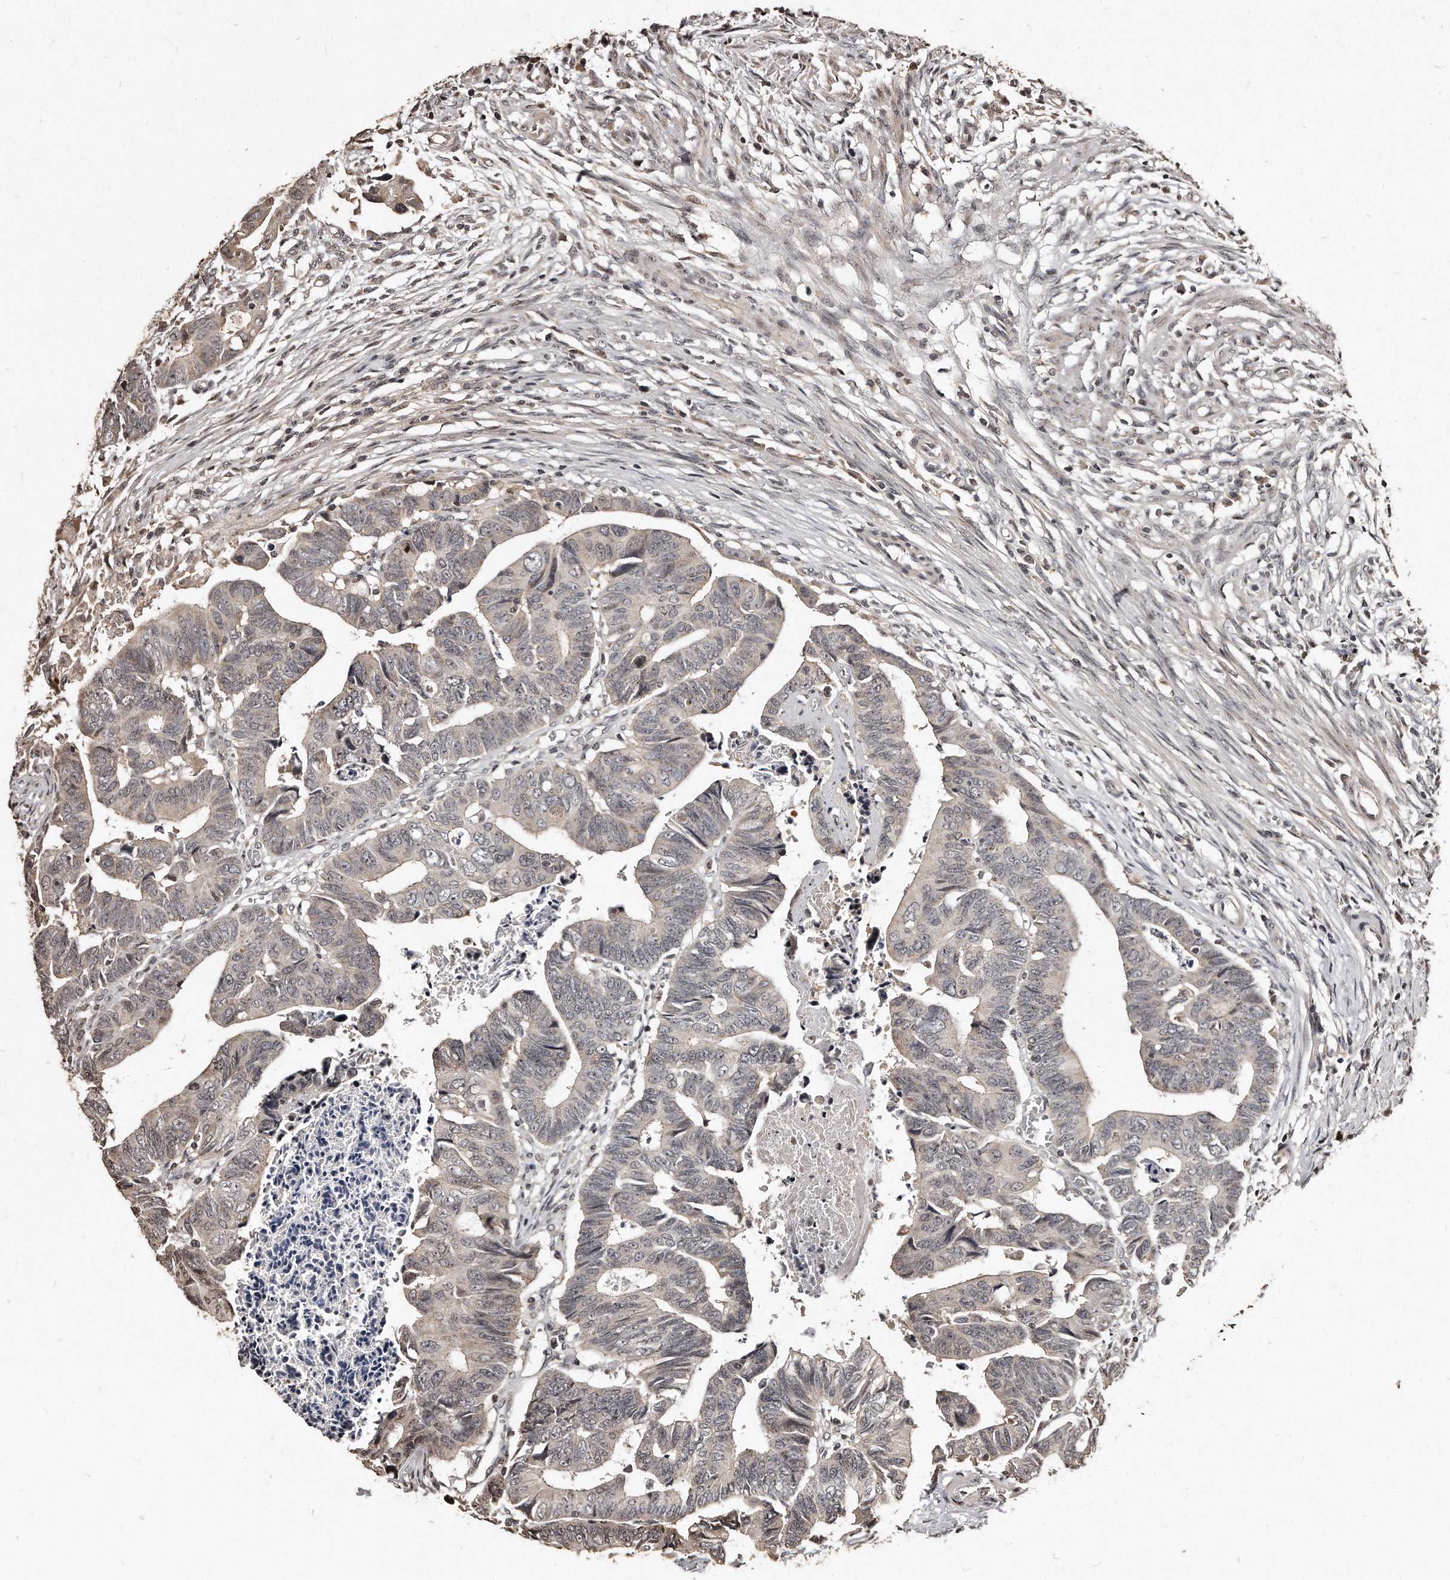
{"staining": {"intensity": "weak", "quantity": "<25%", "location": "cytoplasmic/membranous,nuclear"}, "tissue": "colorectal cancer", "cell_type": "Tumor cells", "image_type": "cancer", "snomed": [{"axis": "morphology", "description": "Adenocarcinoma, NOS"}, {"axis": "topography", "description": "Rectum"}], "caption": "IHC image of neoplastic tissue: human colorectal cancer (adenocarcinoma) stained with DAB (3,3'-diaminobenzidine) demonstrates no significant protein staining in tumor cells.", "gene": "TSHR", "patient": {"sex": "female", "age": 65}}